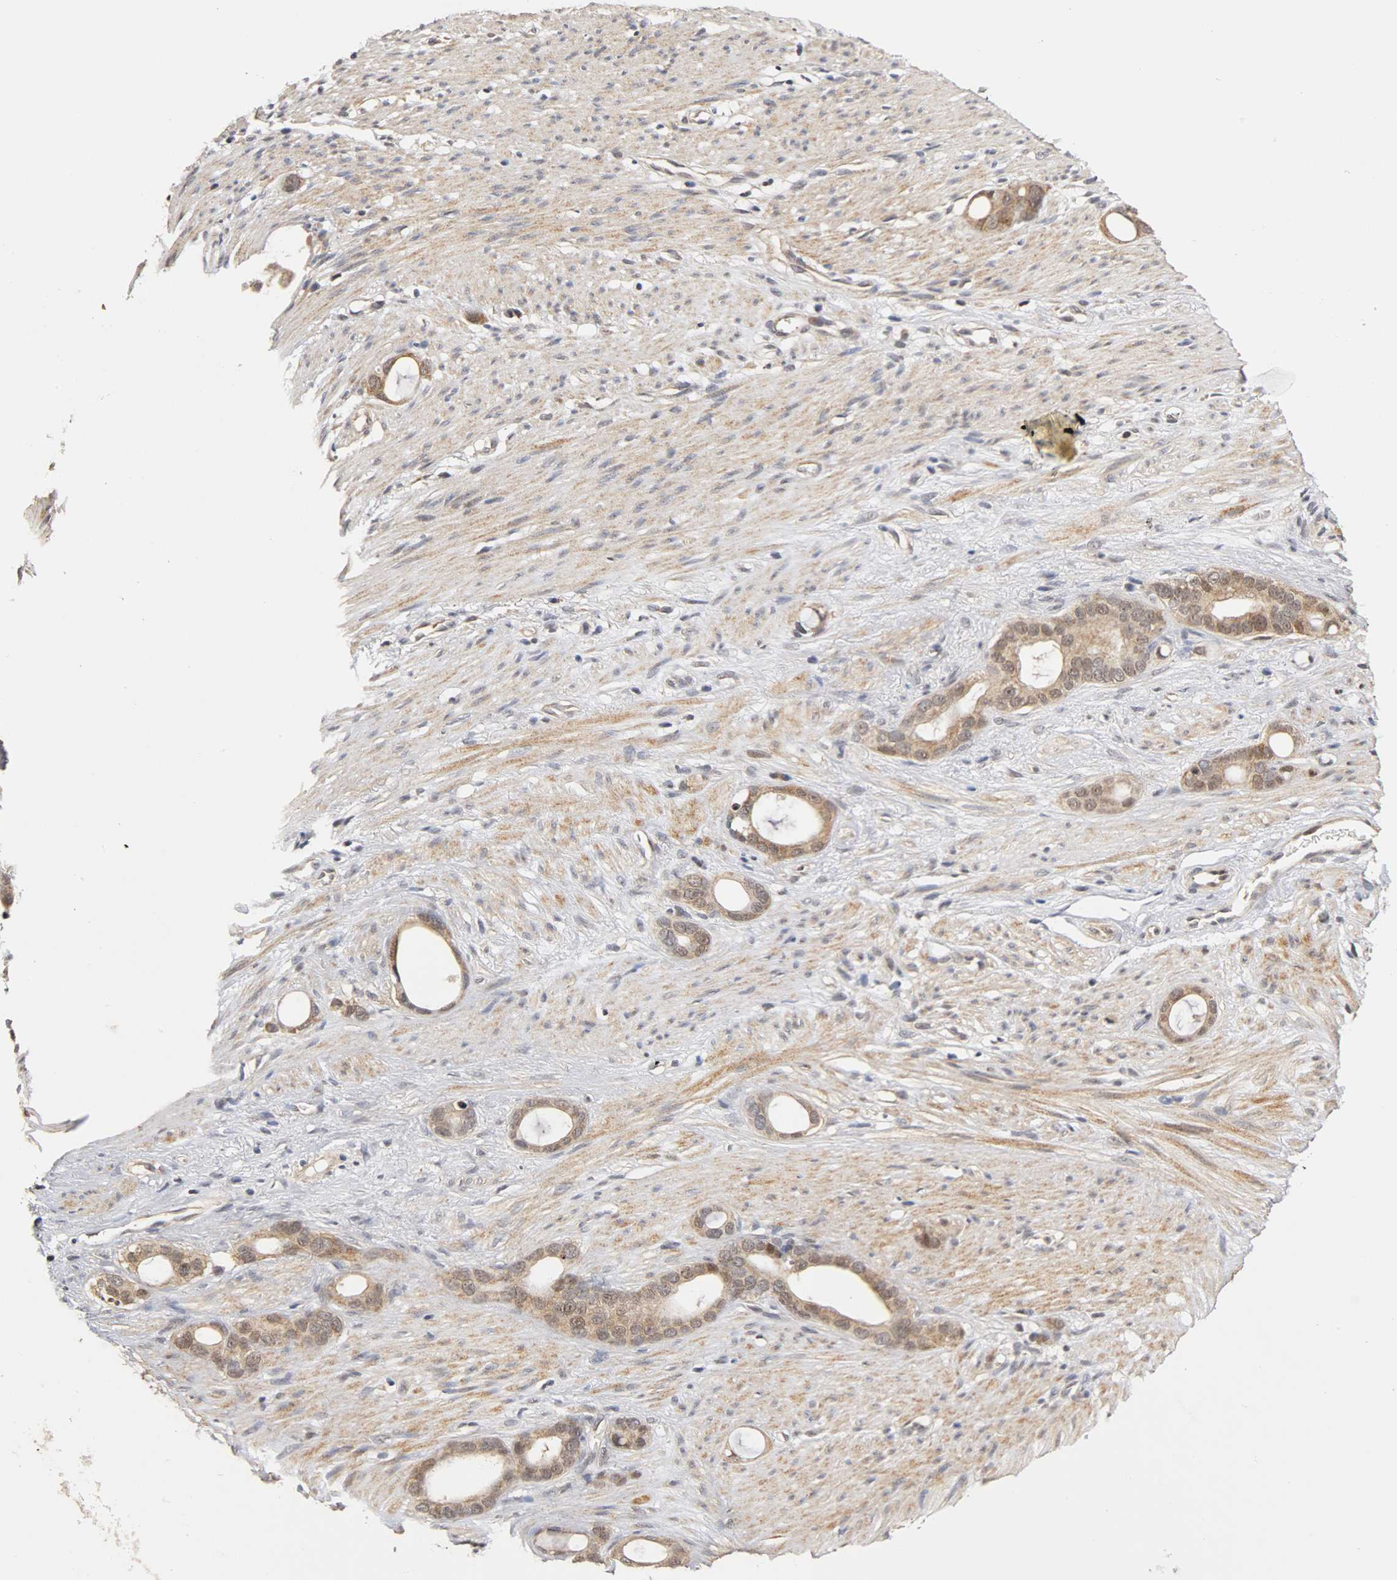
{"staining": {"intensity": "moderate", "quantity": "25%-75%", "location": "cytoplasmic/membranous,nuclear"}, "tissue": "stomach cancer", "cell_type": "Tumor cells", "image_type": "cancer", "snomed": [{"axis": "morphology", "description": "Adenocarcinoma, NOS"}, {"axis": "topography", "description": "Stomach"}], "caption": "An immunohistochemistry image of neoplastic tissue is shown. Protein staining in brown highlights moderate cytoplasmic/membranous and nuclear positivity in stomach cancer within tumor cells.", "gene": "UBE2M", "patient": {"sex": "female", "age": 75}}